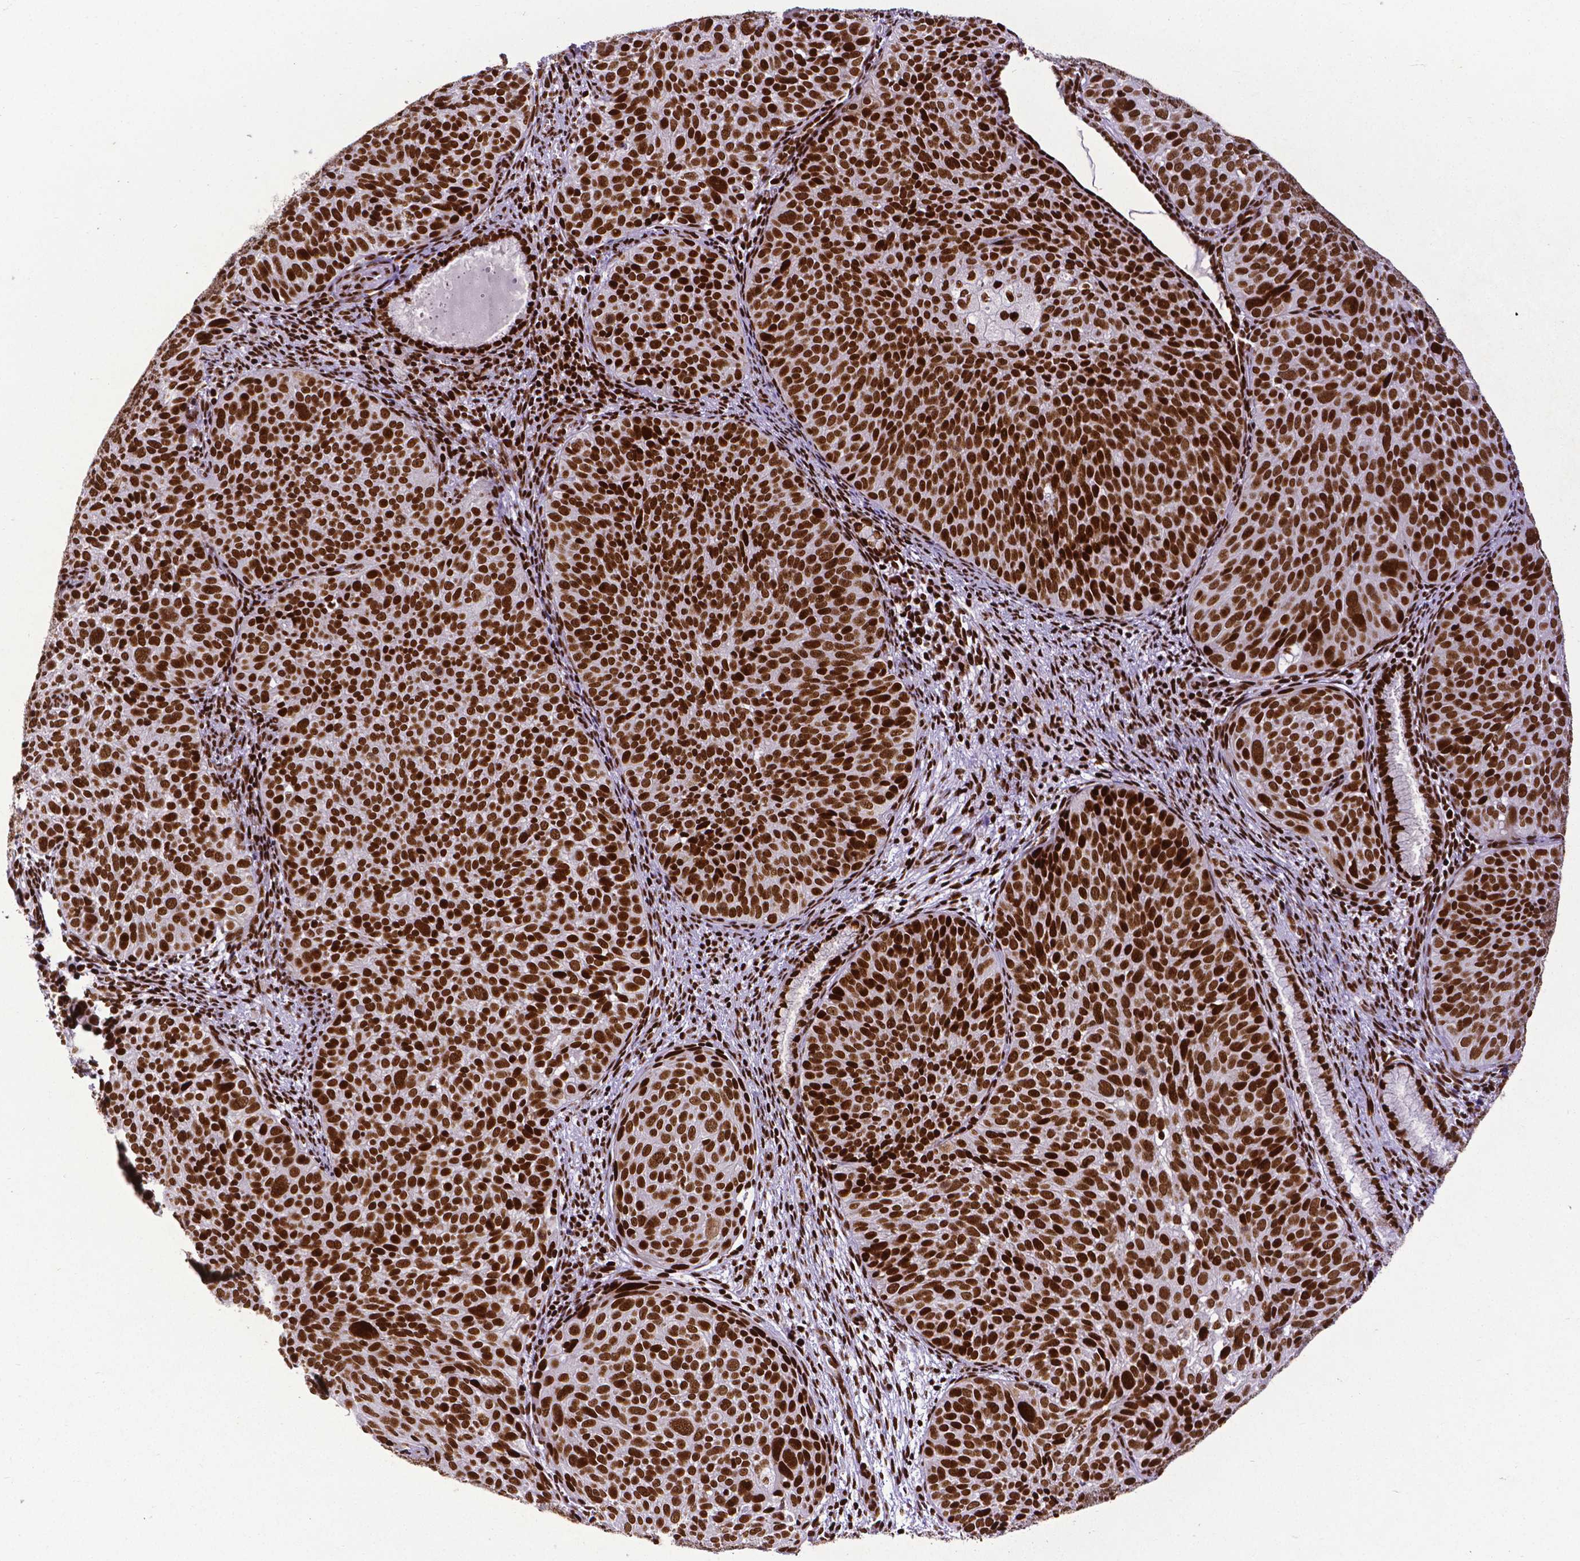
{"staining": {"intensity": "strong", "quantity": ">75%", "location": "nuclear"}, "tissue": "cervical cancer", "cell_type": "Tumor cells", "image_type": "cancer", "snomed": [{"axis": "morphology", "description": "Squamous cell carcinoma, NOS"}, {"axis": "topography", "description": "Cervix"}], "caption": "This is a histology image of IHC staining of cervical squamous cell carcinoma, which shows strong expression in the nuclear of tumor cells.", "gene": "CTCF", "patient": {"sex": "female", "age": 39}}